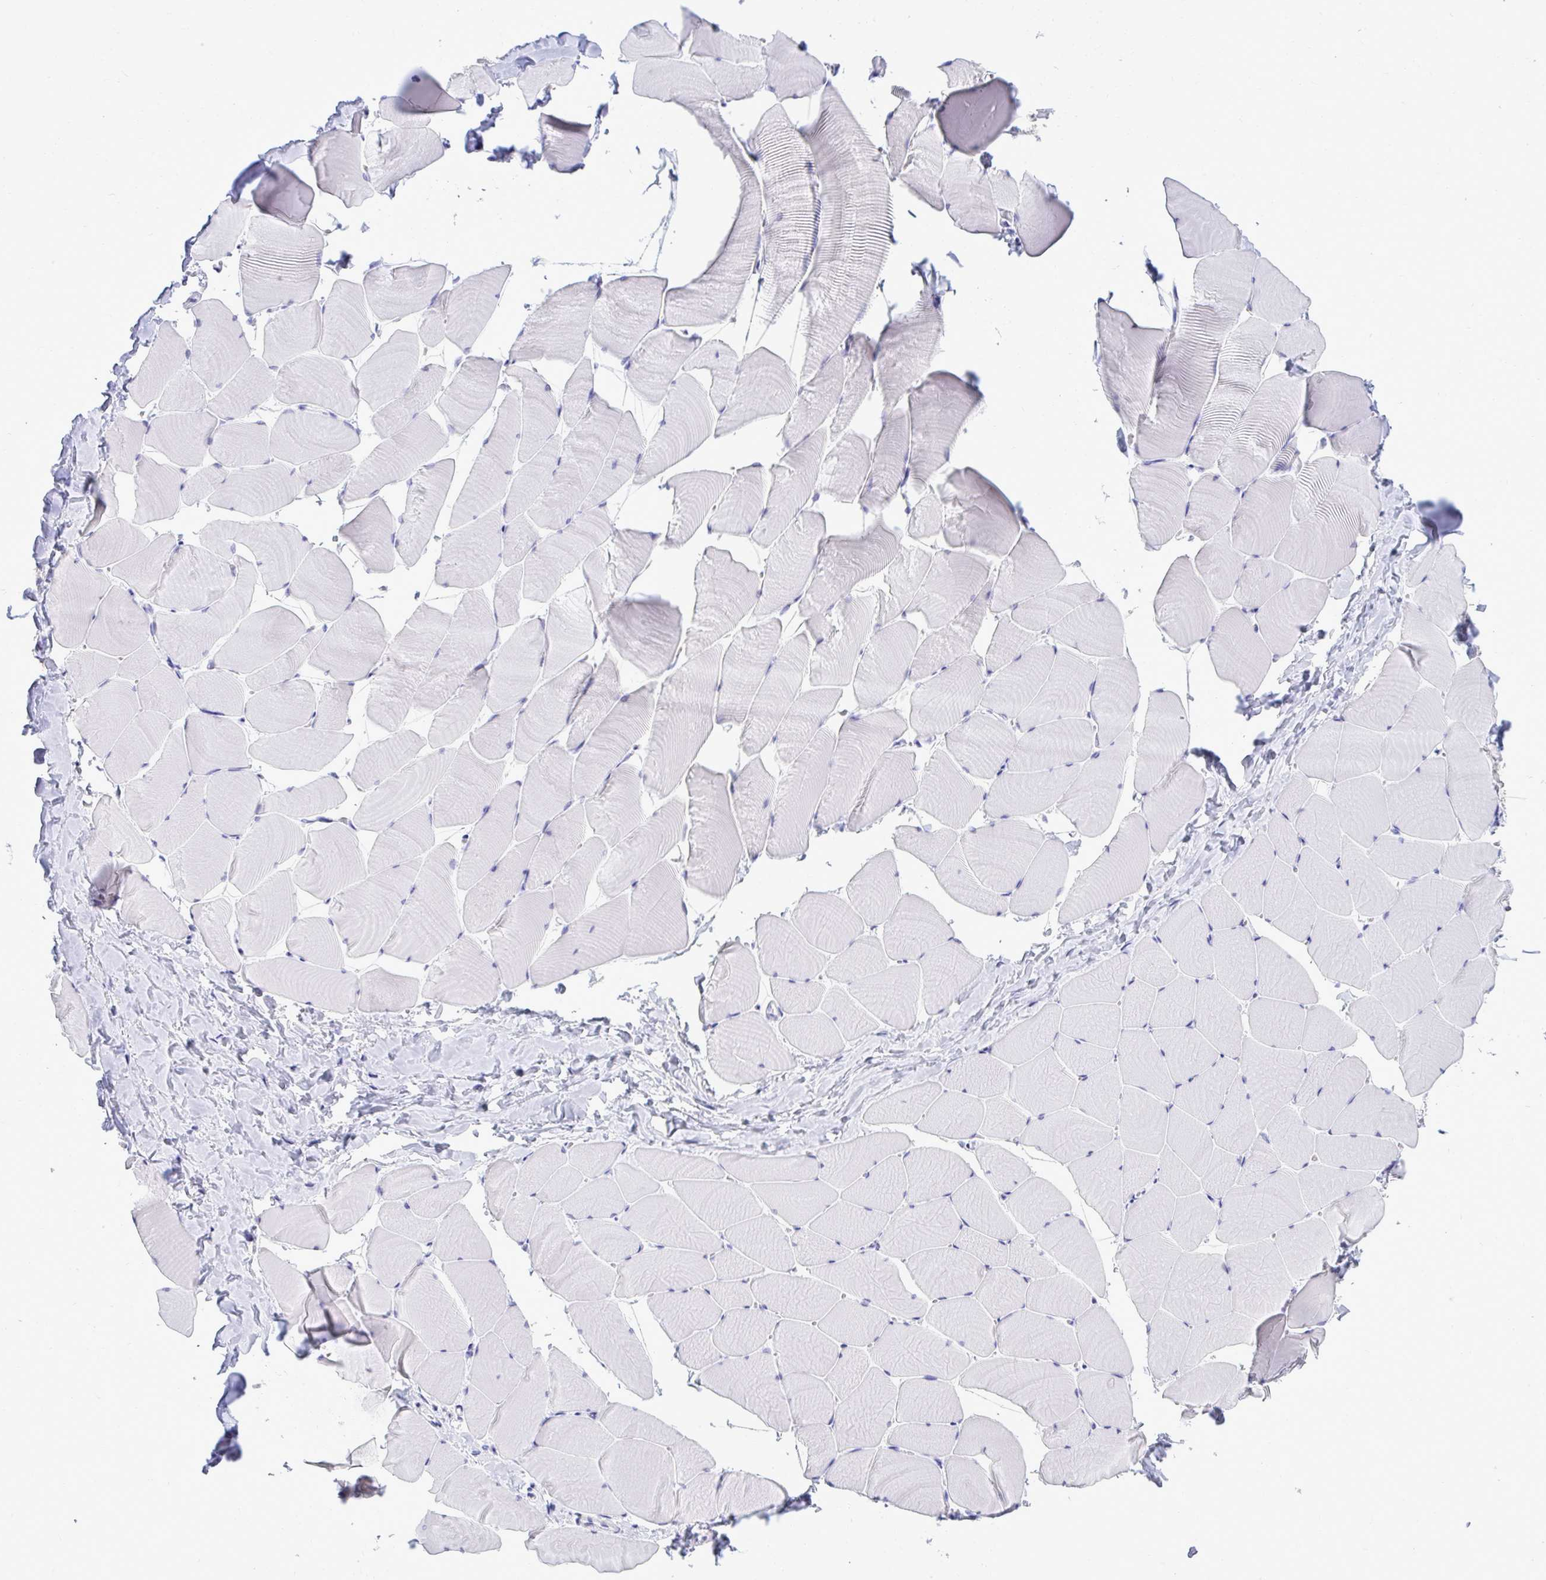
{"staining": {"intensity": "negative", "quantity": "none", "location": "none"}, "tissue": "skeletal muscle", "cell_type": "Myocytes", "image_type": "normal", "snomed": [{"axis": "morphology", "description": "Normal tissue, NOS"}, {"axis": "topography", "description": "Skeletal muscle"}], "caption": "Immunohistochemical staining of benign human skeletal muscle reveals no significant expression in myocytes. (DAB IHC, high magnification).", "gene": "PGM2L1", "patient": {"sex": "male", "age": 25}}